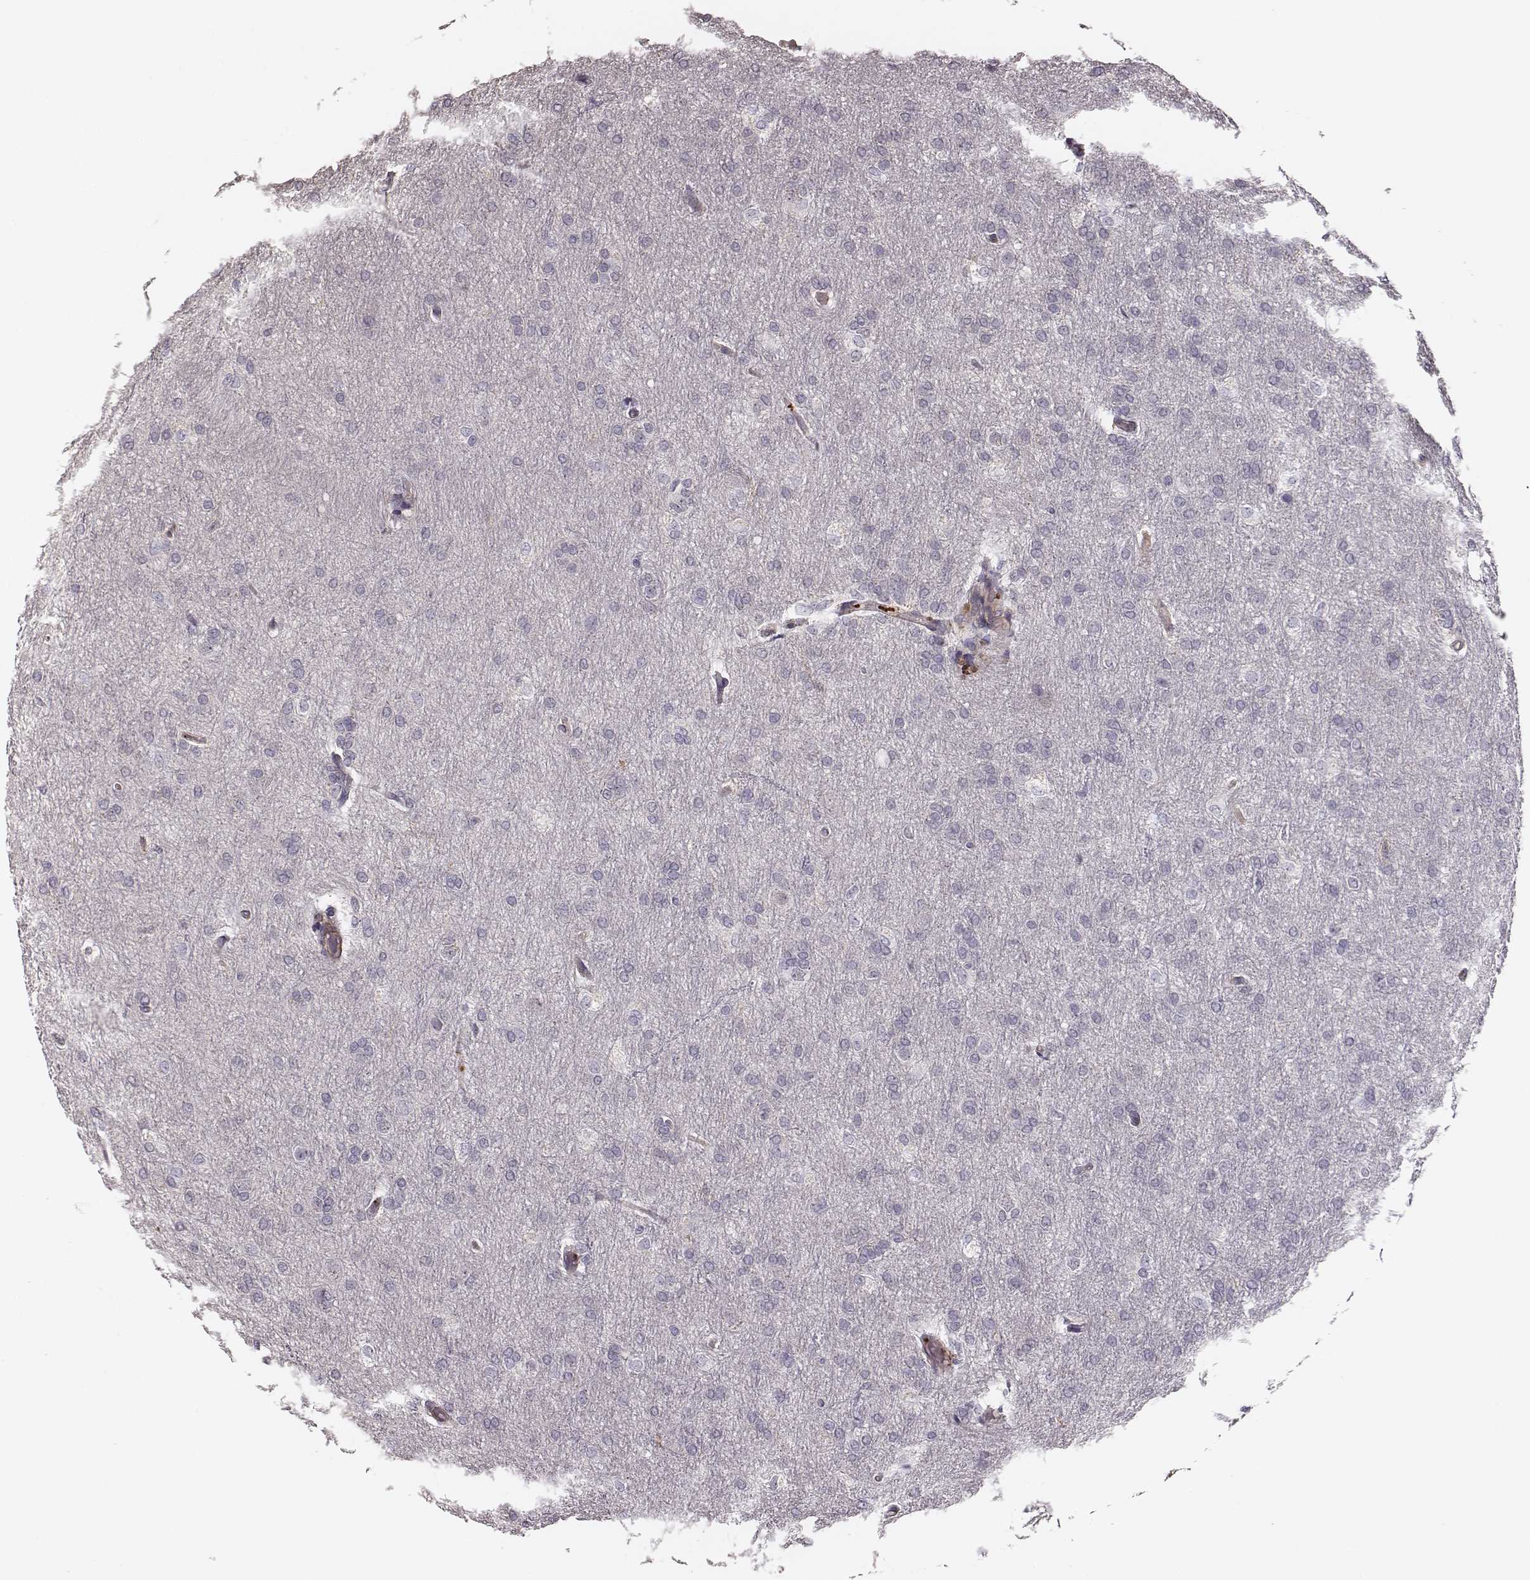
{"staining": {"intensity": "negative", "quantity": "none", "location": "none"}, "tissue": "glioma", "cell_type": "Tumor cells", "image_type": "cancer", "snomed": [{"axis": "morphology", "description": "Glioma, malignant, High grade"}, {"axis": "topography", "description": "Brain"}], "caption": "DAB immunohistochemical staining of human glioma exhibits no significant positivity in tumor cells.", "gene": "ZYX", "patient": {"sex": "male", "age": 68}}